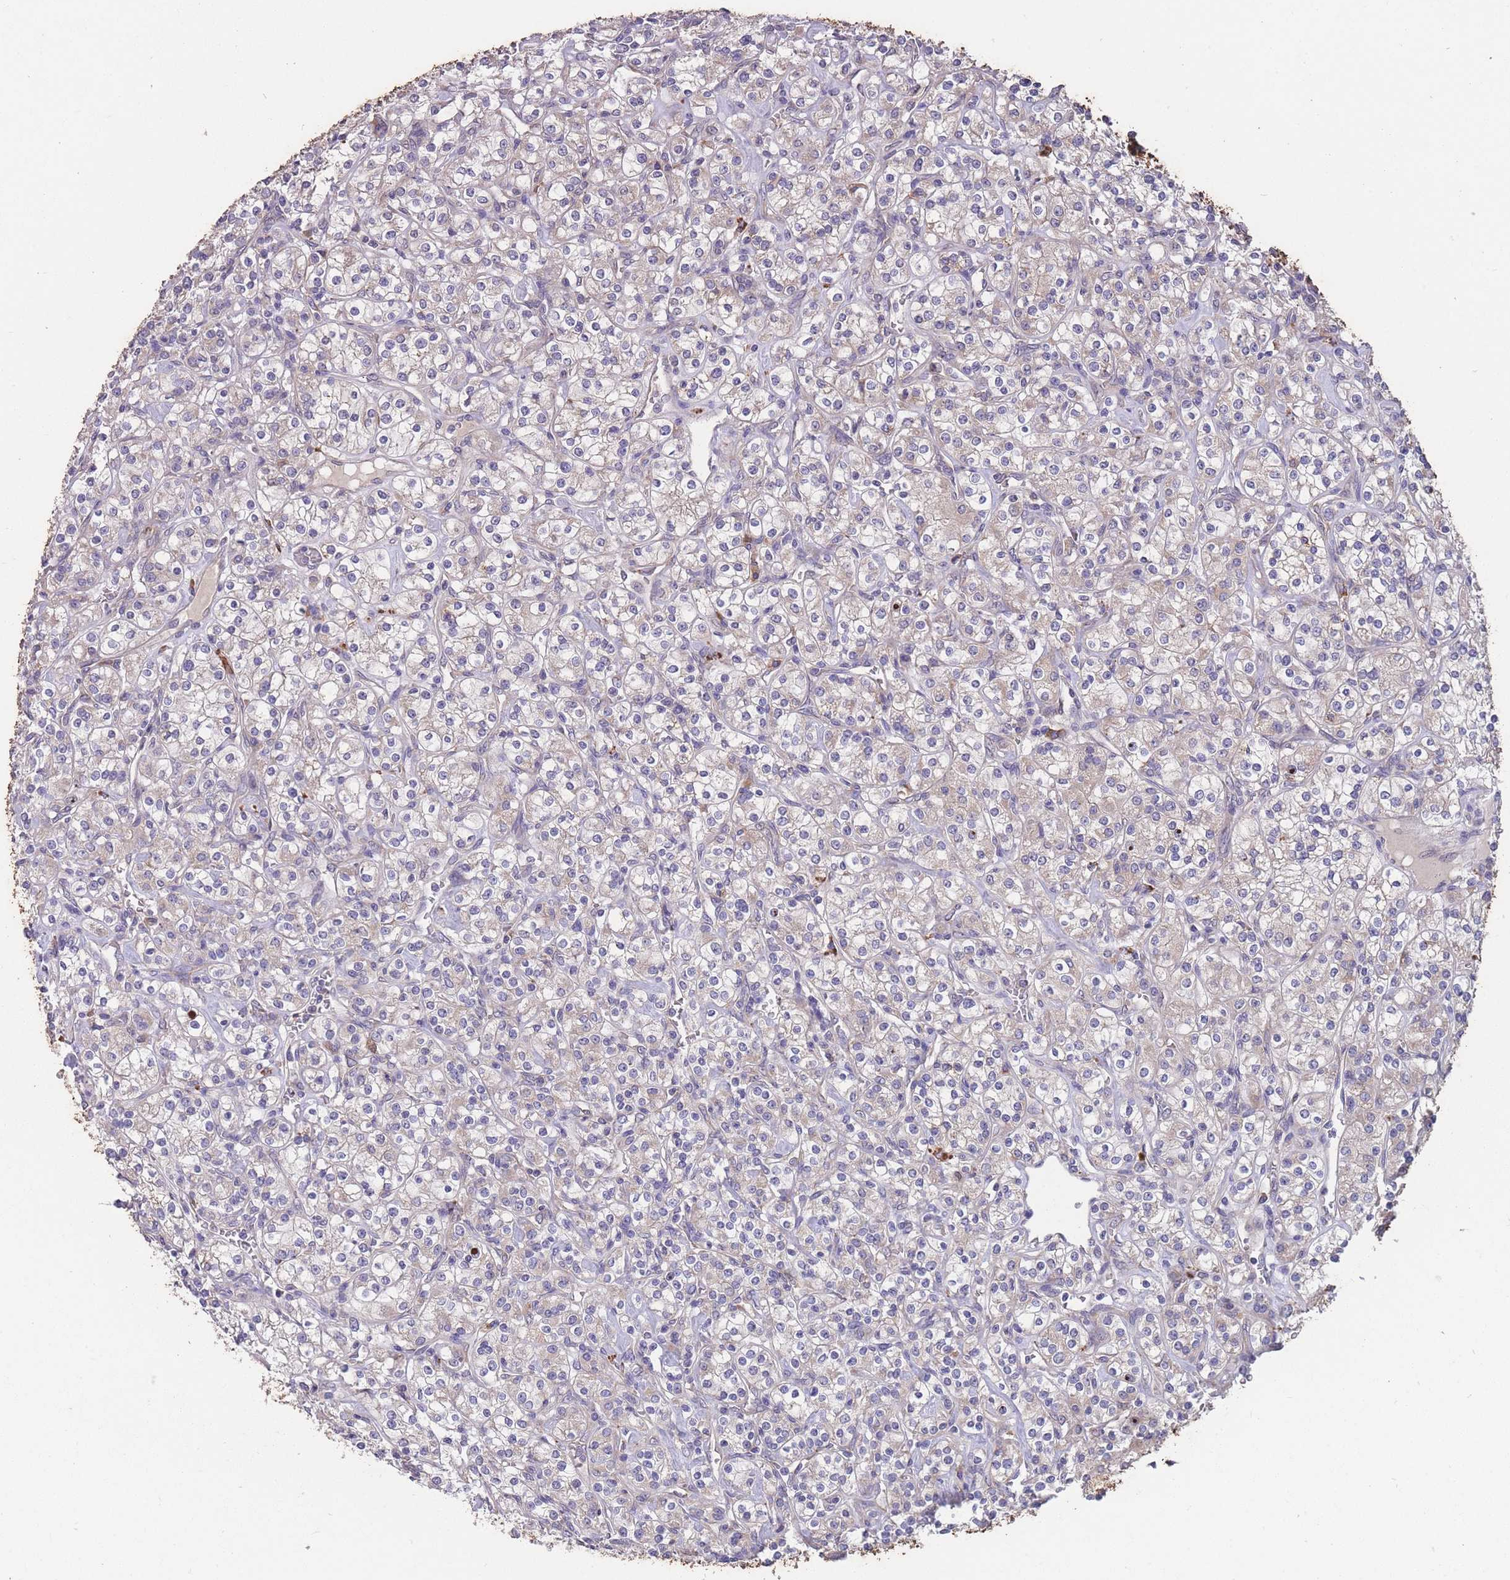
{"staining": {"intensity": "negative", "quantity": "none", "location": "none"}, "tissue": "renal cancer", "cell_type": "Tumor cells", "image_type": "cancer", "snomed": [{"axis": "morphology", "description": "Adenocarcinoma, NOS"}, {"axis": "topography", "description": "Kidney"}], "caption": "Immunohistochemical staining of human renal cancer (adenocarcinoma) exhibits no significant expression in tumor cells.", "gene": "STIM2", "patient": {"sex": "male", "age": 77}}